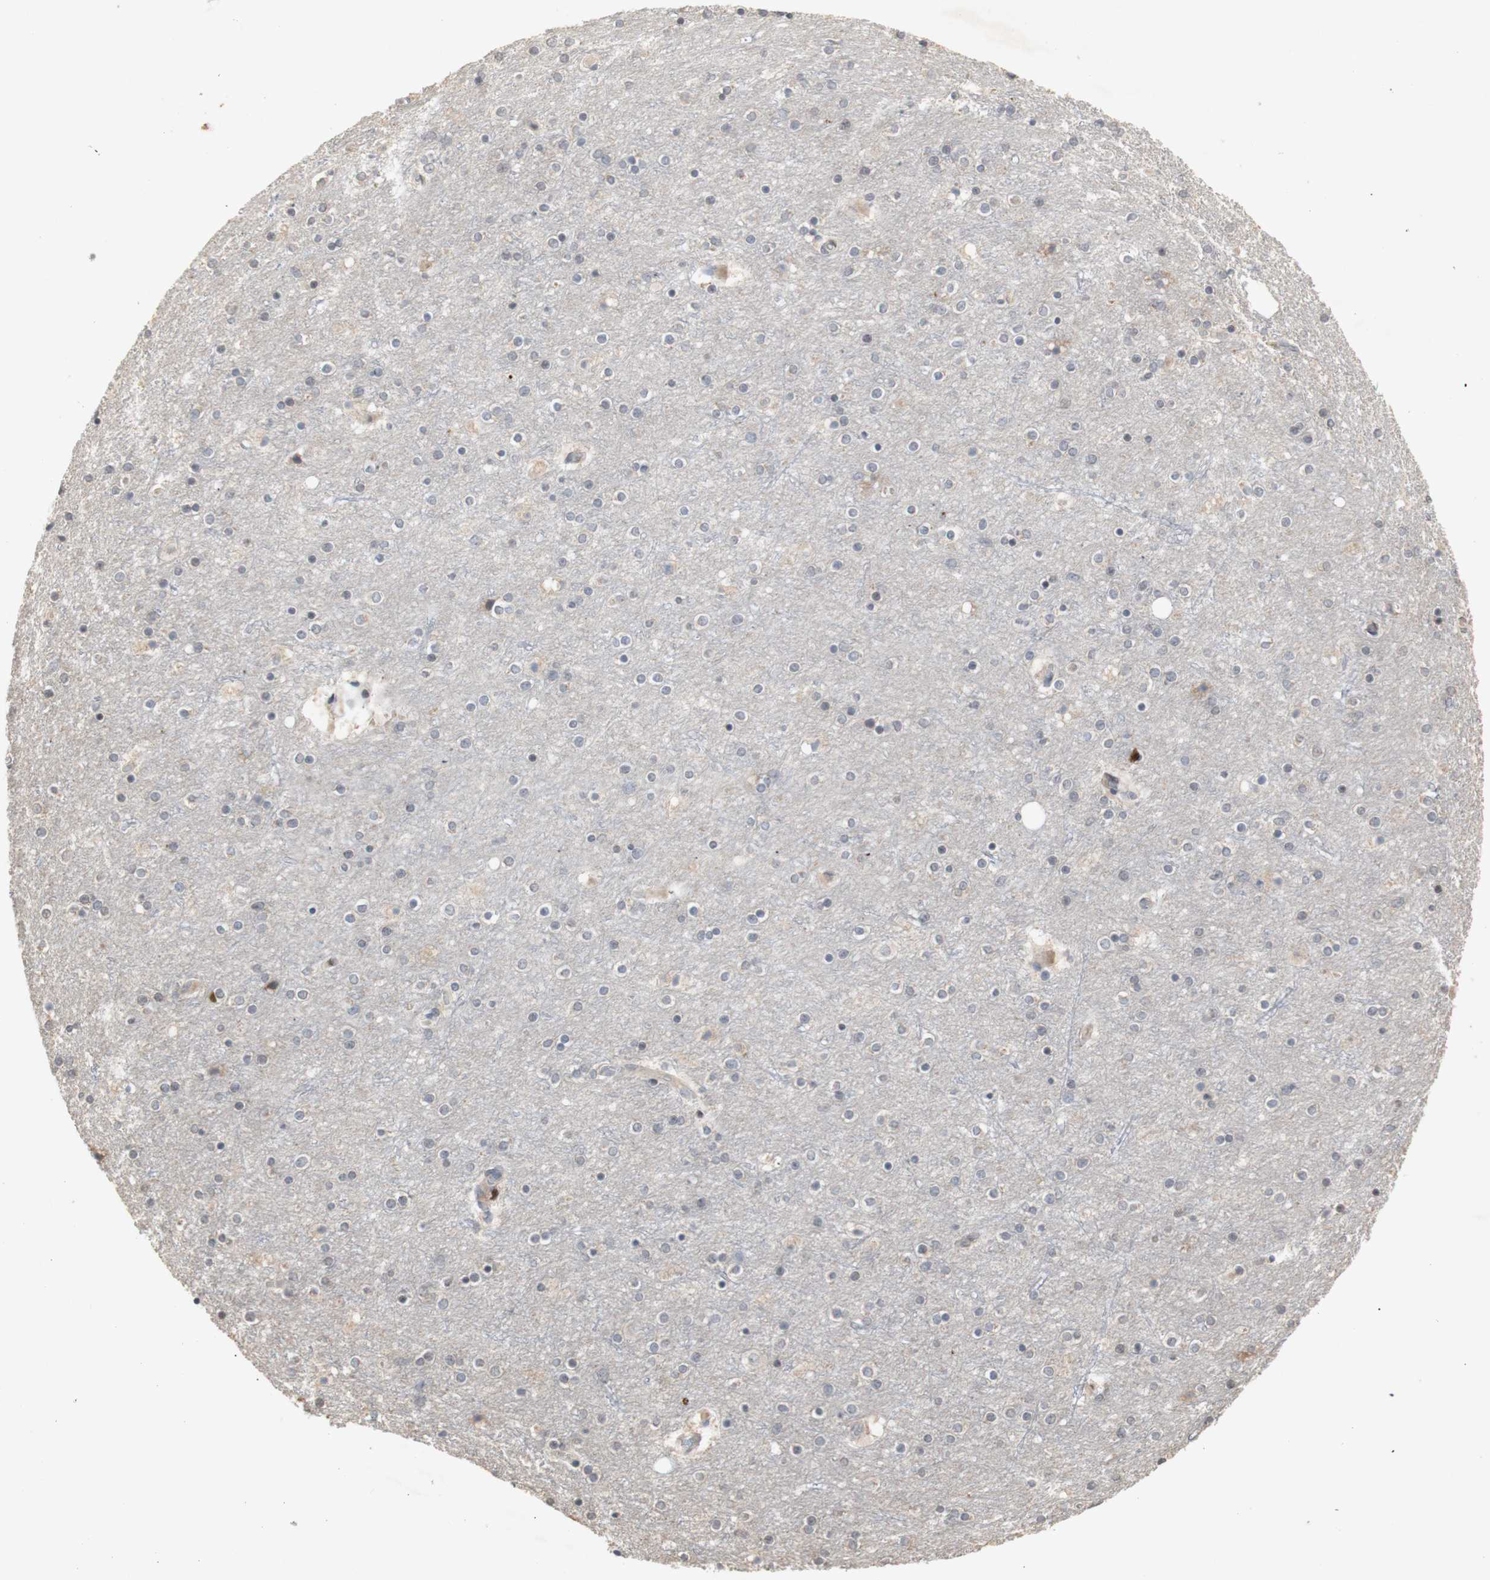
{"staining": {"intensity": "negative", "quantity": "none", "location": "none"}, "tissue": "cerebral cortex", "cell_type": "Endothelial cells", "image_type": "normal", "snomed": [{"axis": "morphology", "description": "Normal tissue, NOS"}, {"axis": "topography", "description": "Cerebral cortex"}], "caption": "IHC of benign cerebral cortex reveals no positivity in endothelial cells.", "gene": "FOSB", "patient": {"sex": "female", "age": 54}}